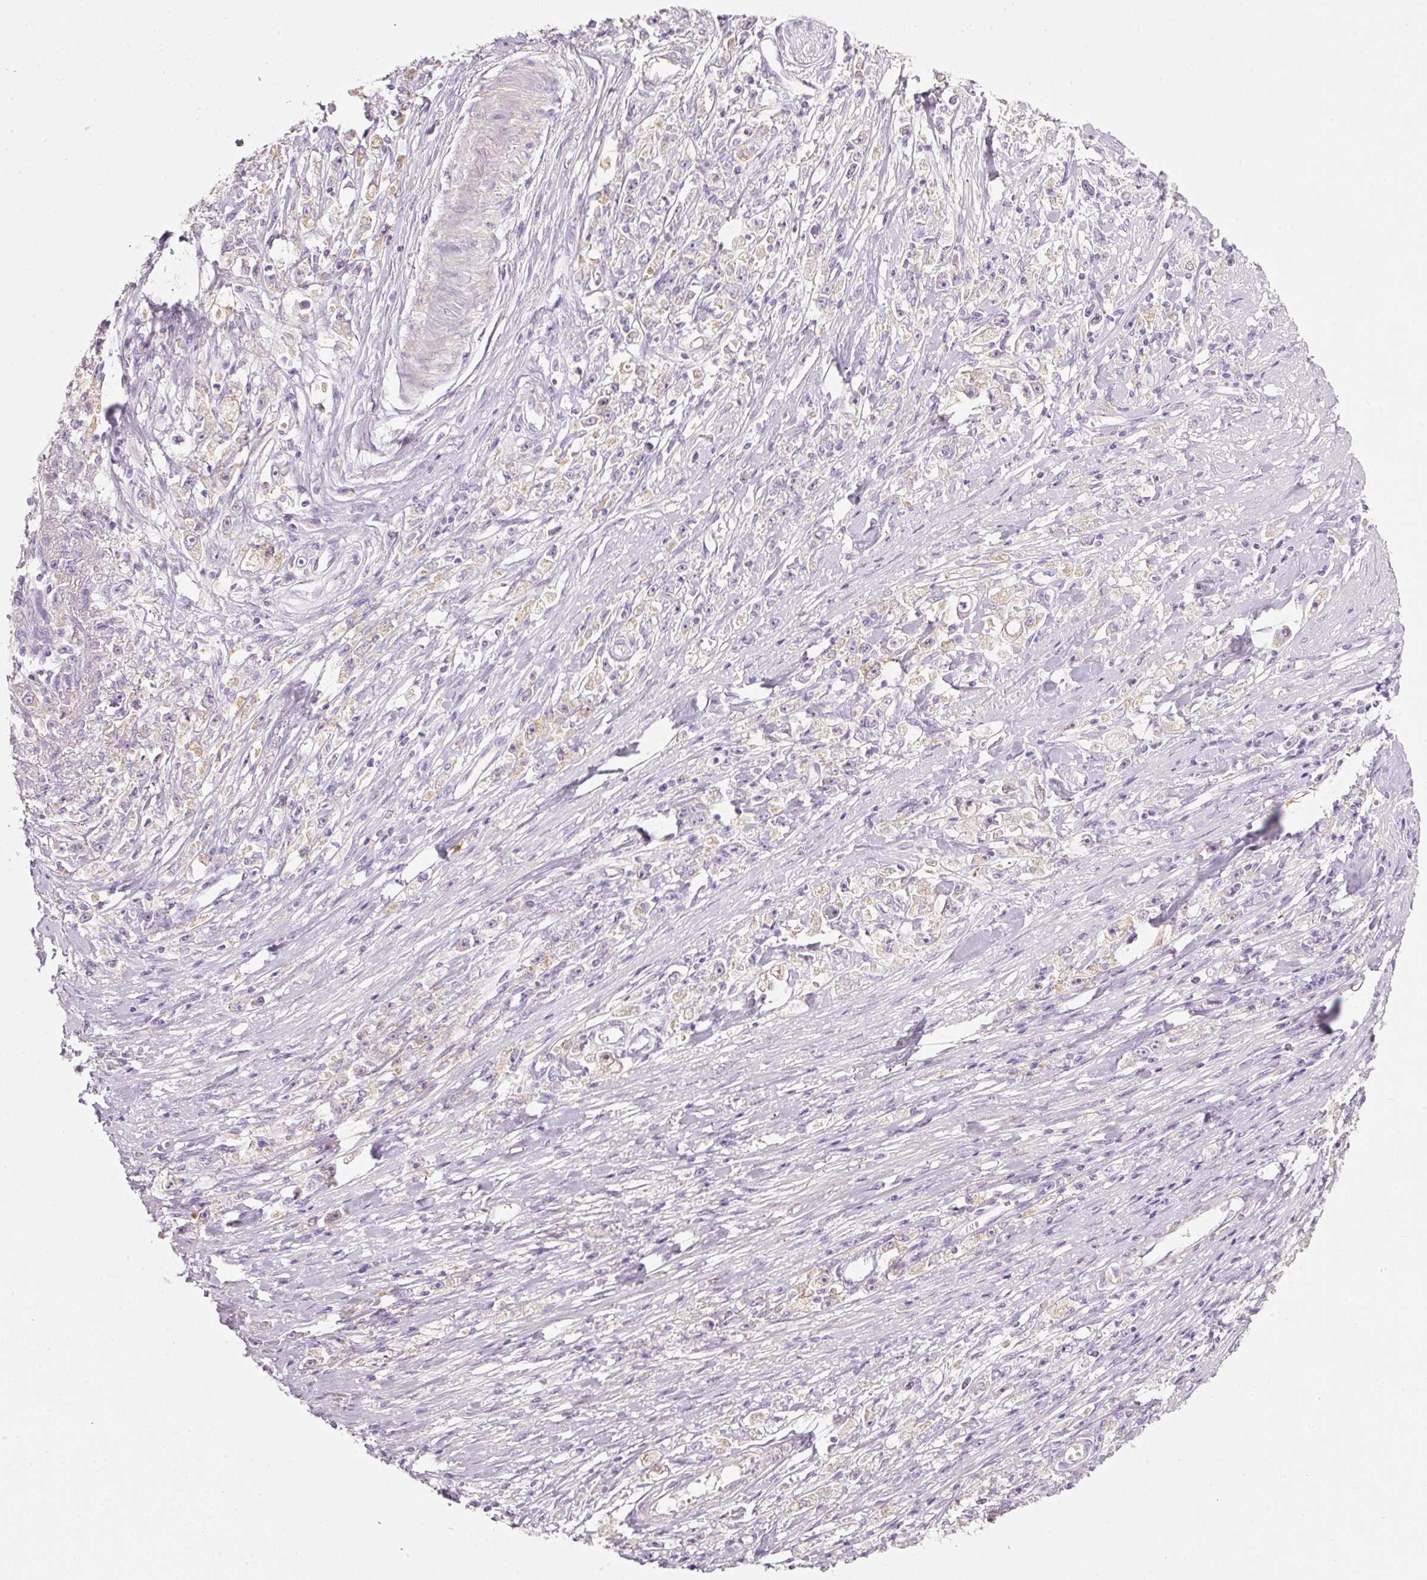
{"staining": {"intensity": "moderate", "quantity": "<25%", "location": "cytoplasmic/membranous"}, "tissue": "stomach cancer", "cell_type": "Tumor cells", "image_type": "cancer", "snomed": [{"axis": "morphology", "description": "Adenocarcinoma, NOS"}, {"axis": "topography", "description": "Stomach"}], "caption": "A photomicrograph showing moderate cytoplasmic/membranous positivity in about <25% of tumor cells in stomach cancer (adenocarcinoma), as visualized by brown immunohistochemical staining.", "gene": "PDXDC1", "patient": {"sex": "female", "age": 59}}